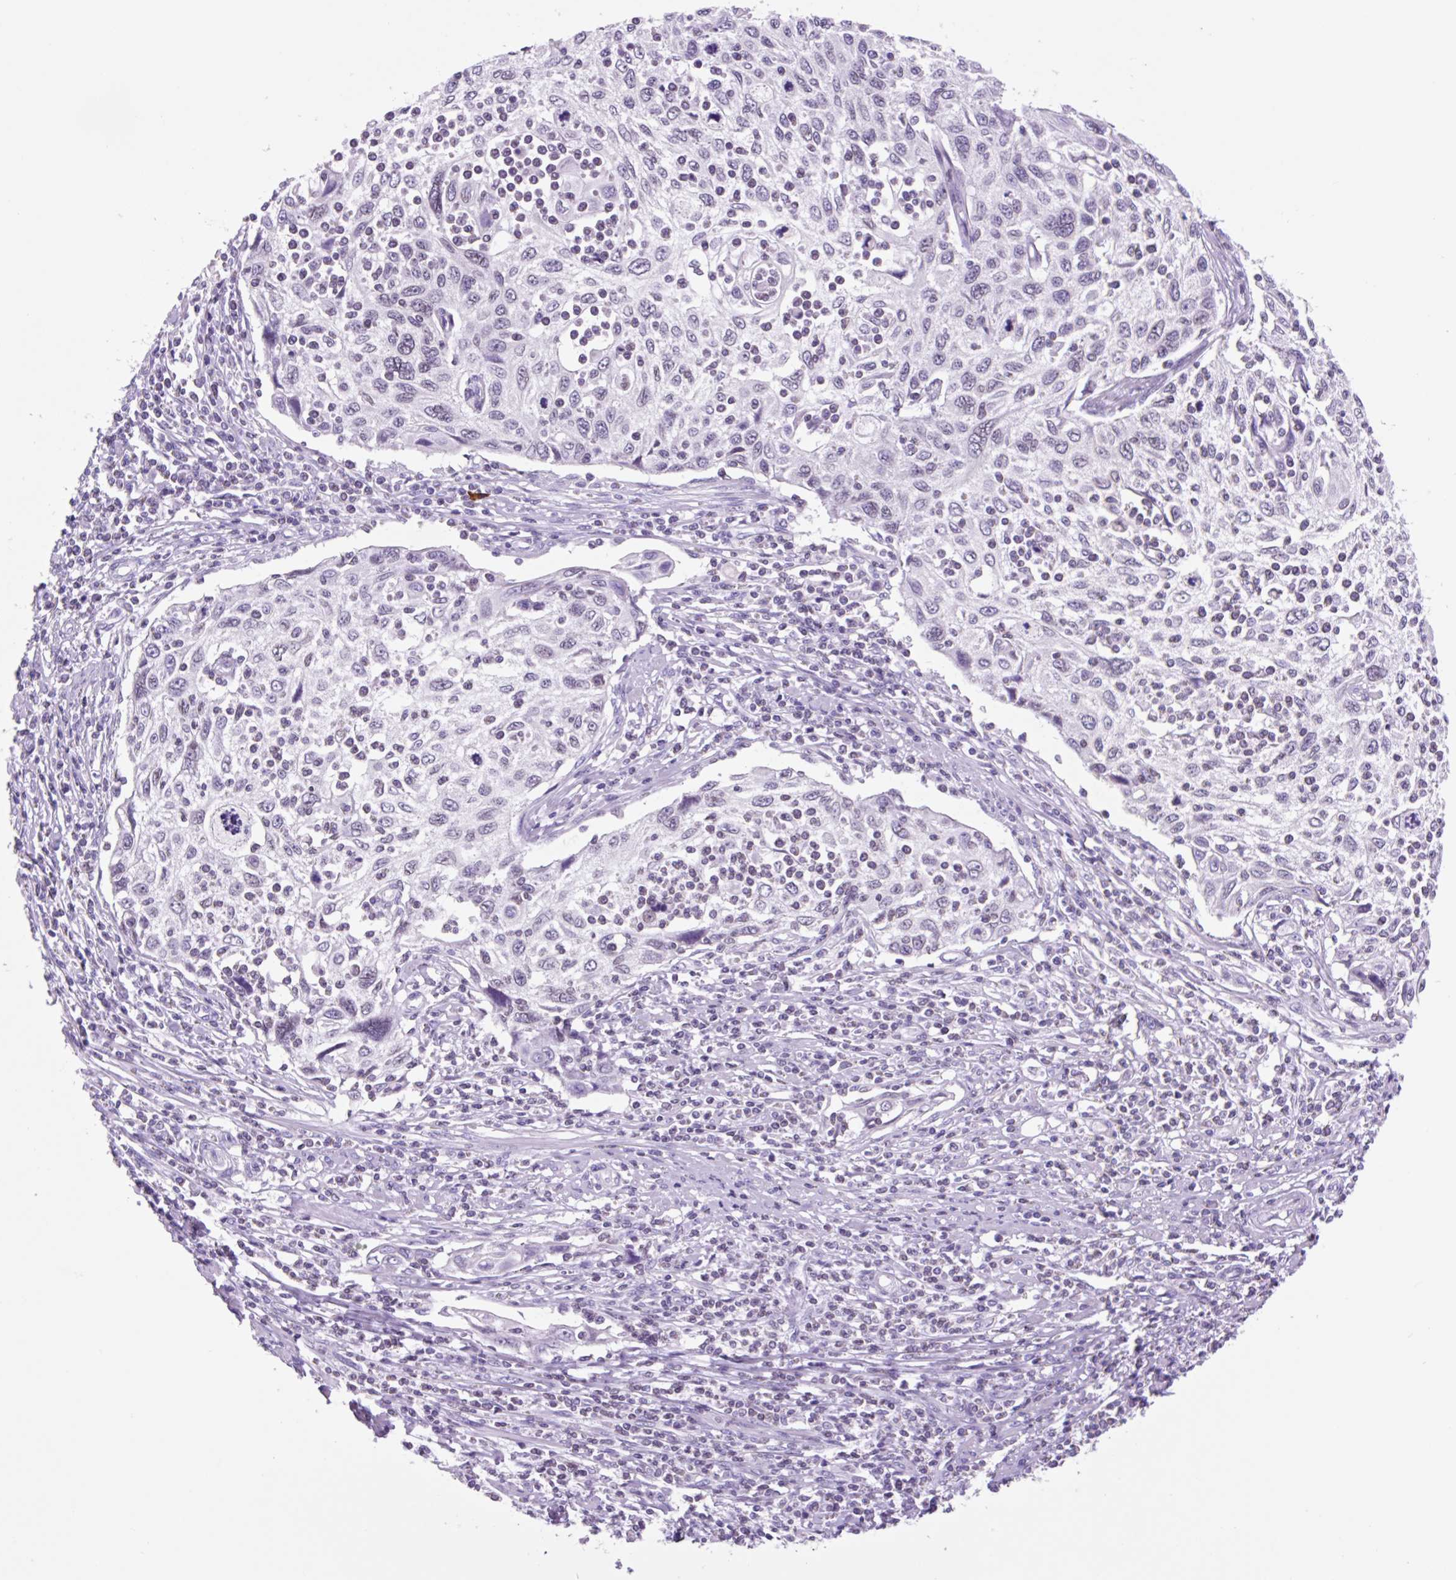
{"staining": {"intensity": "negative", "quantity": "none", "location": "none"}, "tissue": "cervical cancer", "cell_type": "Tumor cells", "image_type": "cancer", "snomed": [{"axis": "morphology", "description": "Squamous cell carcinoma, NOS"}, {"axis": "topography", "description": "Cervix"}], "caption": "The IHC image has no significant positivity in tumor cells of squamous cell carcinoma (cervical) tissue. (DAB immunohistochemistry visualized using brightfield microscopy, high magnification).", "gene": "VPREB1", "patient": {"sex": "female", "age": 70}}